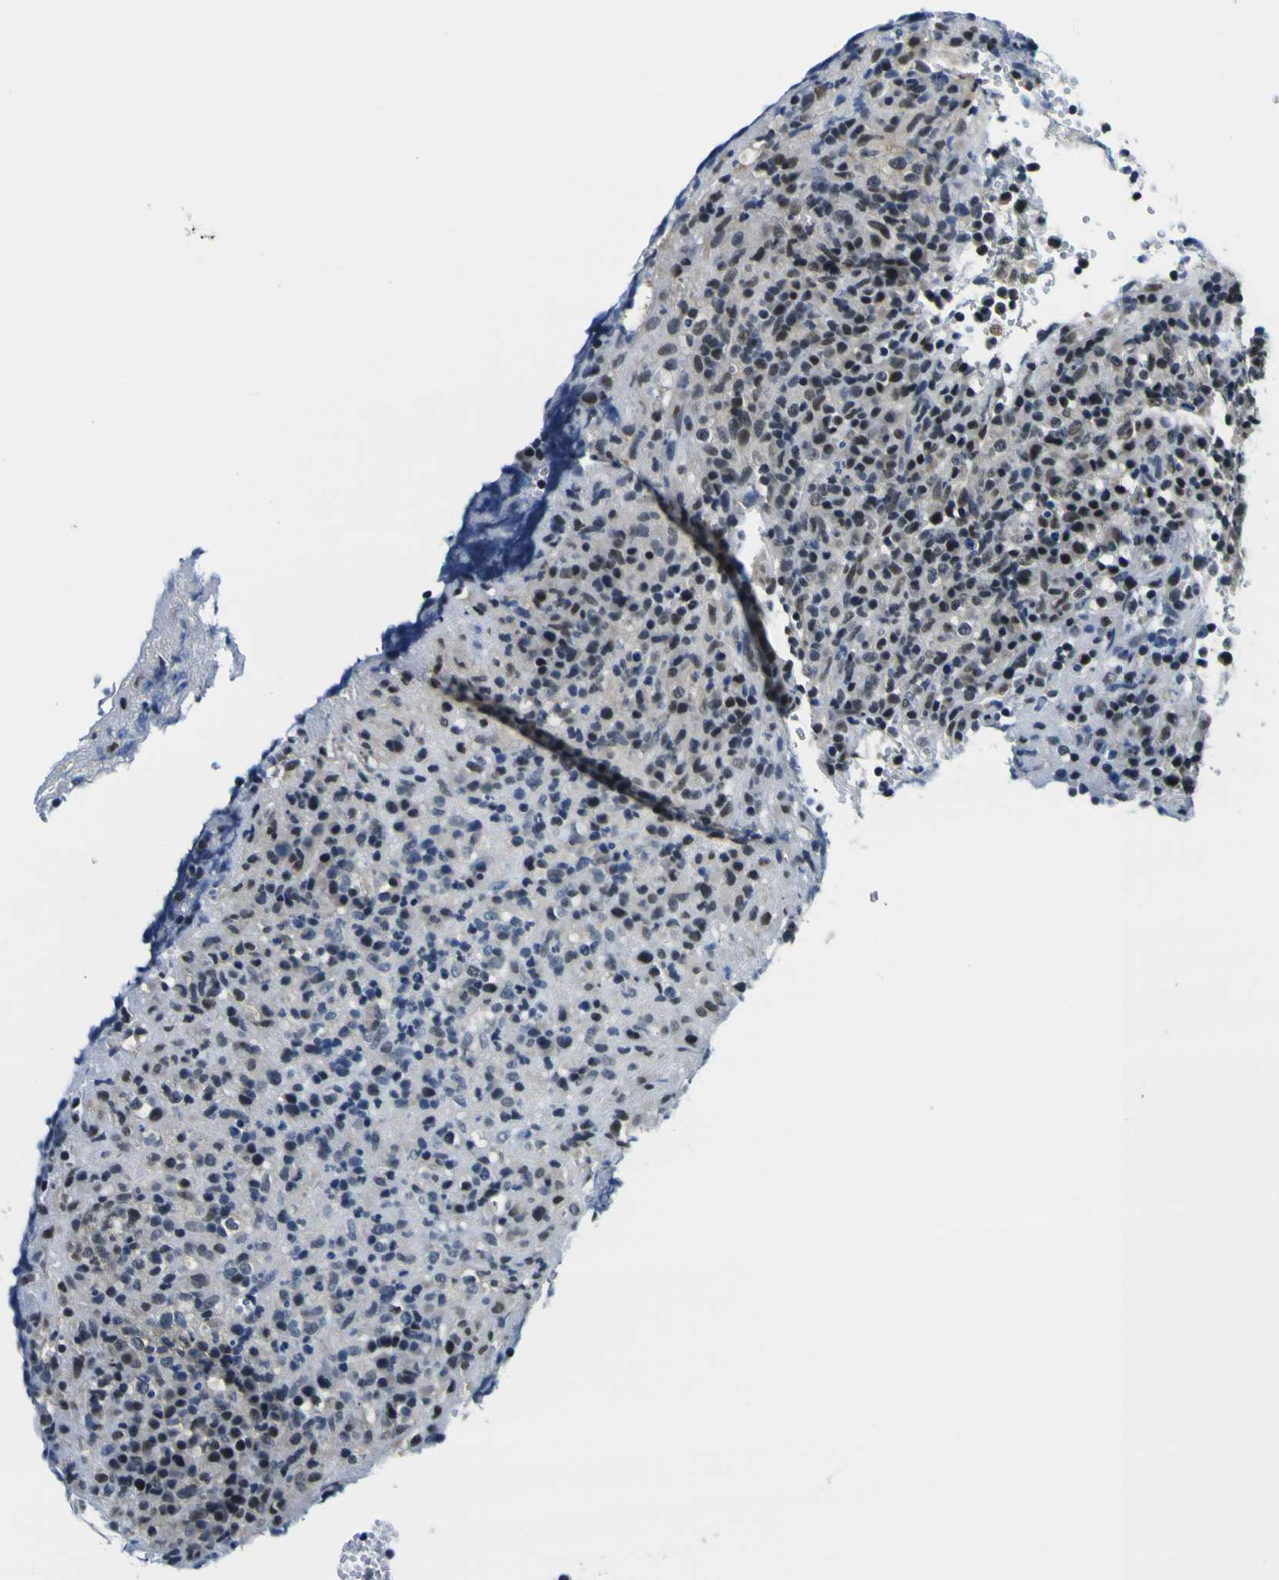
{"staining": {"intensity": "moderate", "quantity": ">75%", "location": "nuclear"}, "tissue": "lymphoma", "cell_type": "Tumor cells", "image_type": "cancer", "snomed": [{"axis": "morphology", "description": "Malignant lymphoma, non-Hodgkin's type, High grade"}, {"axis": "topography", "description": "Lymph node"}], "caption": "This histopathology image demonstrates immunohistochemistry staining of human lymphoma, with medium moderate nuclear expression in about >75% of tumor cells.", "gene": "SP1", "patient": {"sex": "female", "age": 76}}